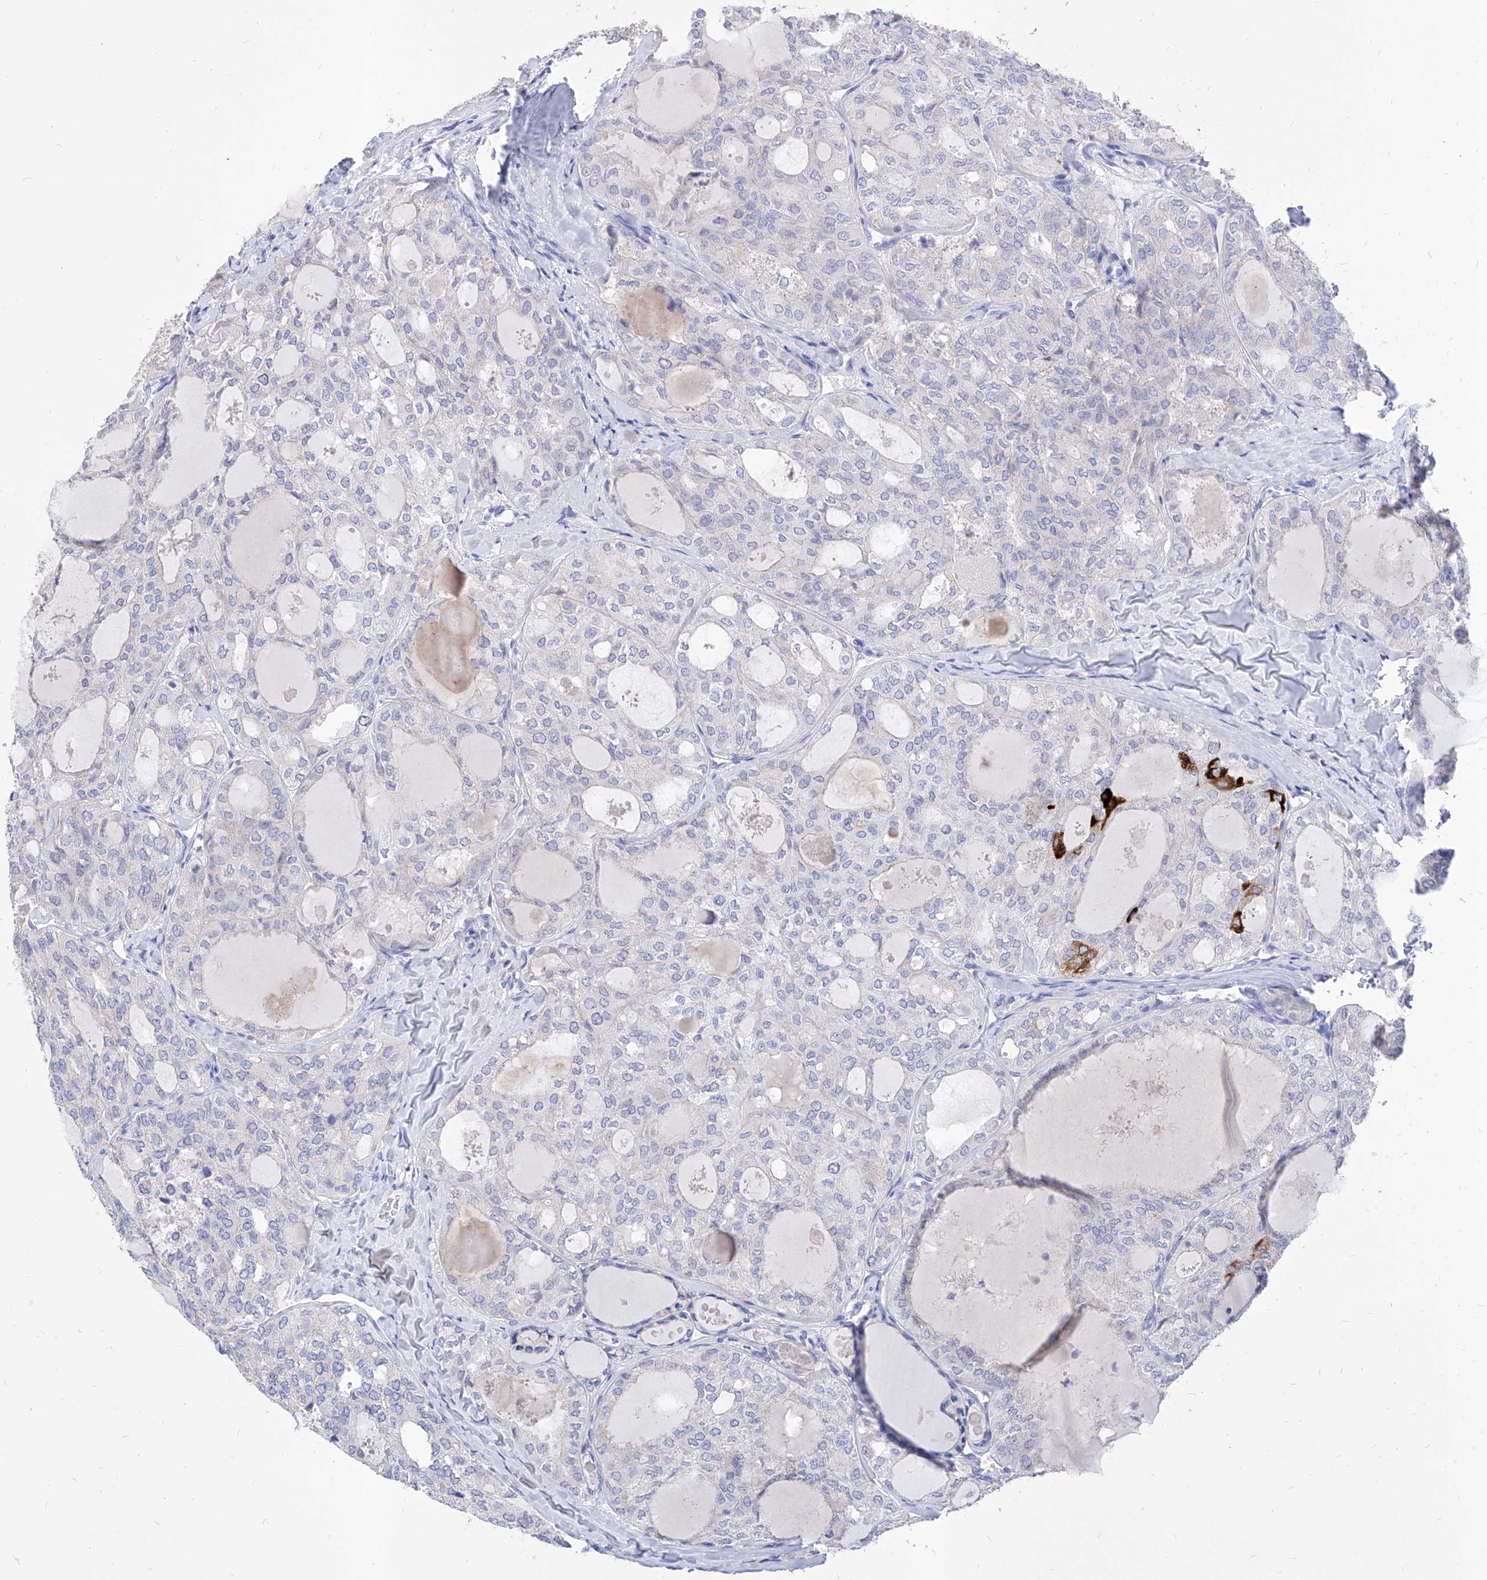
{"staining": {"intensity": "negative", "quantity": "none", "location": "none"}, "tissue": "thyroid cancer", "cell_type": "Tumor cells", "image_type": "cancer", "snomed": [{"axis": "morphology", "description": "Follicular adenoma carcinoma, NOS"}, {"axis": "topography", "description": "Thyroid gland"}], "caption": "IHC photomicrograph of neoplastic tissue: human thyroid cancer stained with DAB (3,3'-diaminobenzidine) shows no significant protein expression in tumor cells.", "gene": "VAX1", "patient": {"sex": "male", "age": 75}}